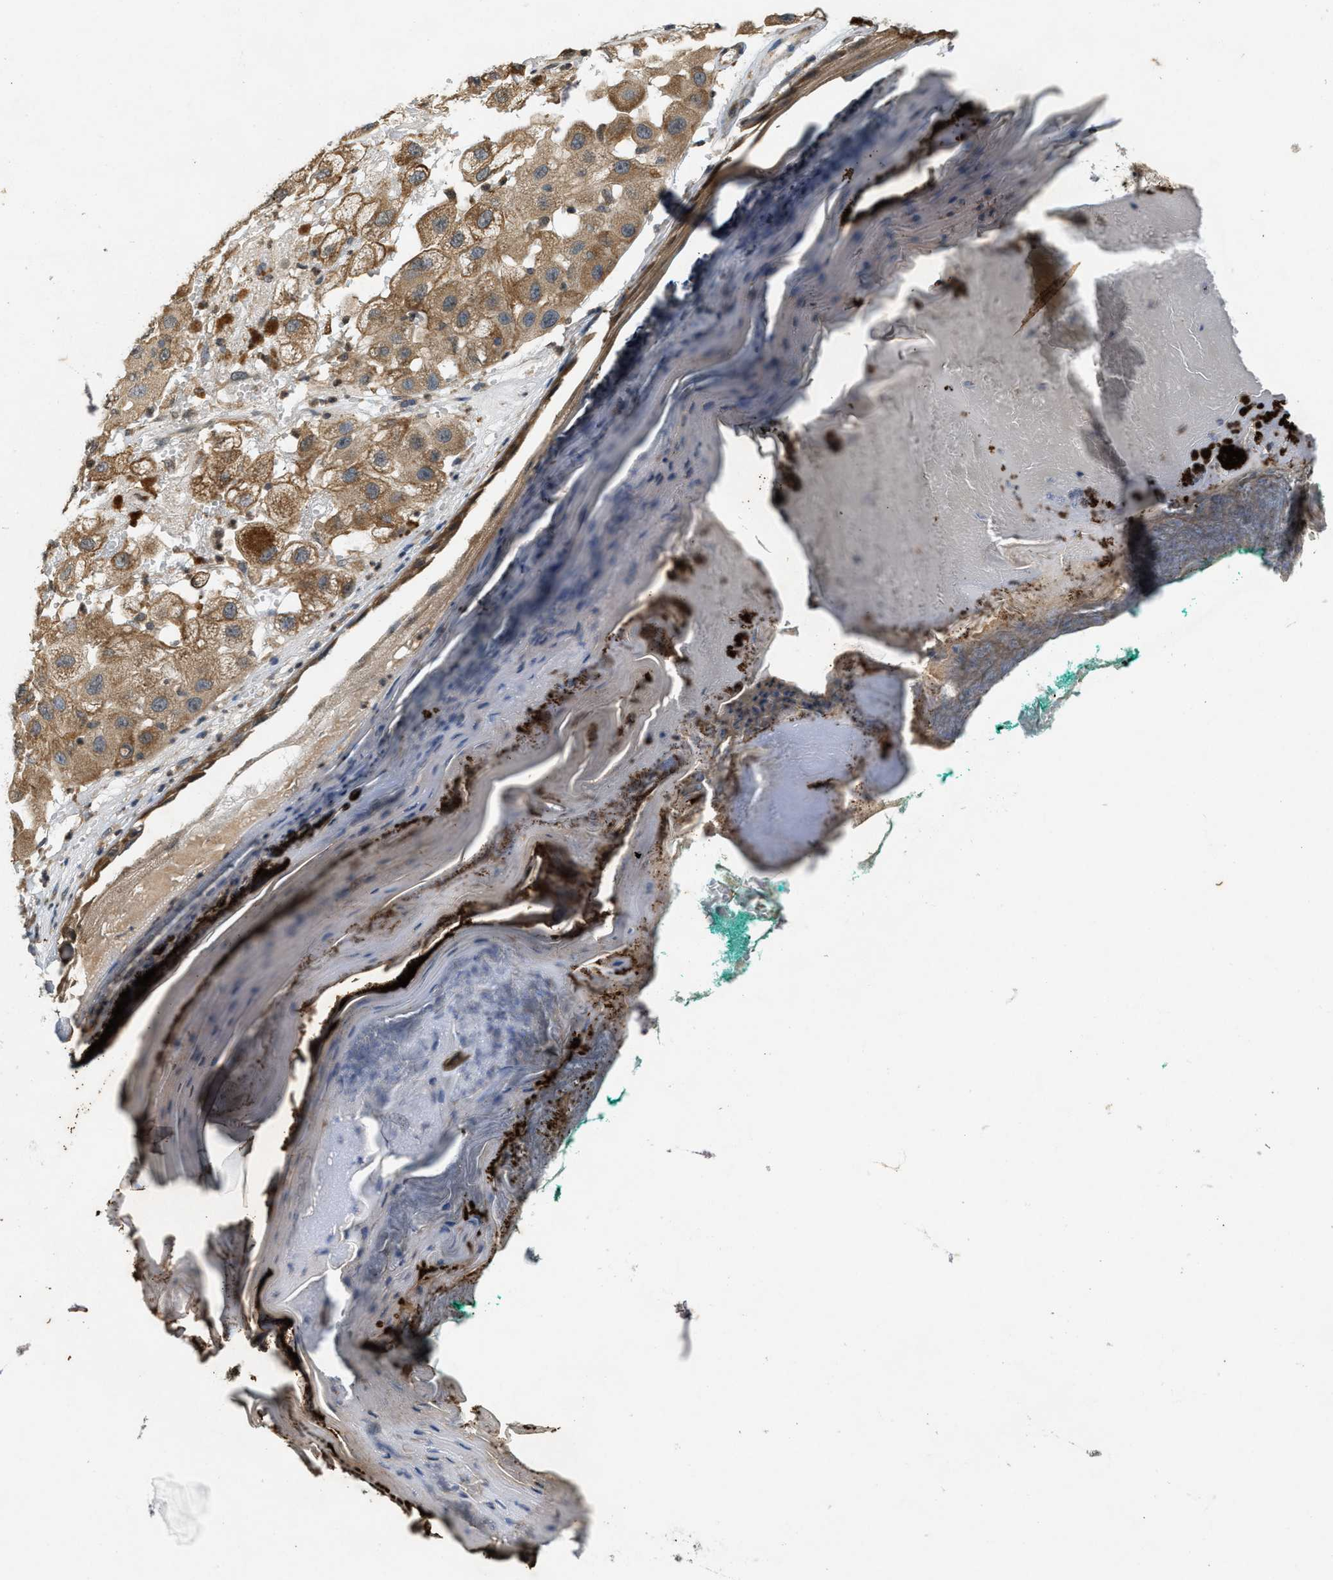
{"staining": {"intensity": "weak", "quantity": ">75%", "location": "cytoplasmic/membranous"}, "tissue": "melanoma", "cell_type": "Tumor cells", "image_type": "cancer", "snomed": [{"axis": "morphology", "description": "Malignant melanoma, NOS"}, {"axis": "topography", "description": "Skin"}], "caption": "Weak cytoplasmic/membranous expression is identified in approximately >75% of tumor cells in melanoma. The staining was performed using DAB to visualize the protein expression in brown, while the nuclei were stained in blue with hematoxylin (Magnification: 20x).", "gene": "KIF21A", "patient": {"sex": "female", "age": 81}}